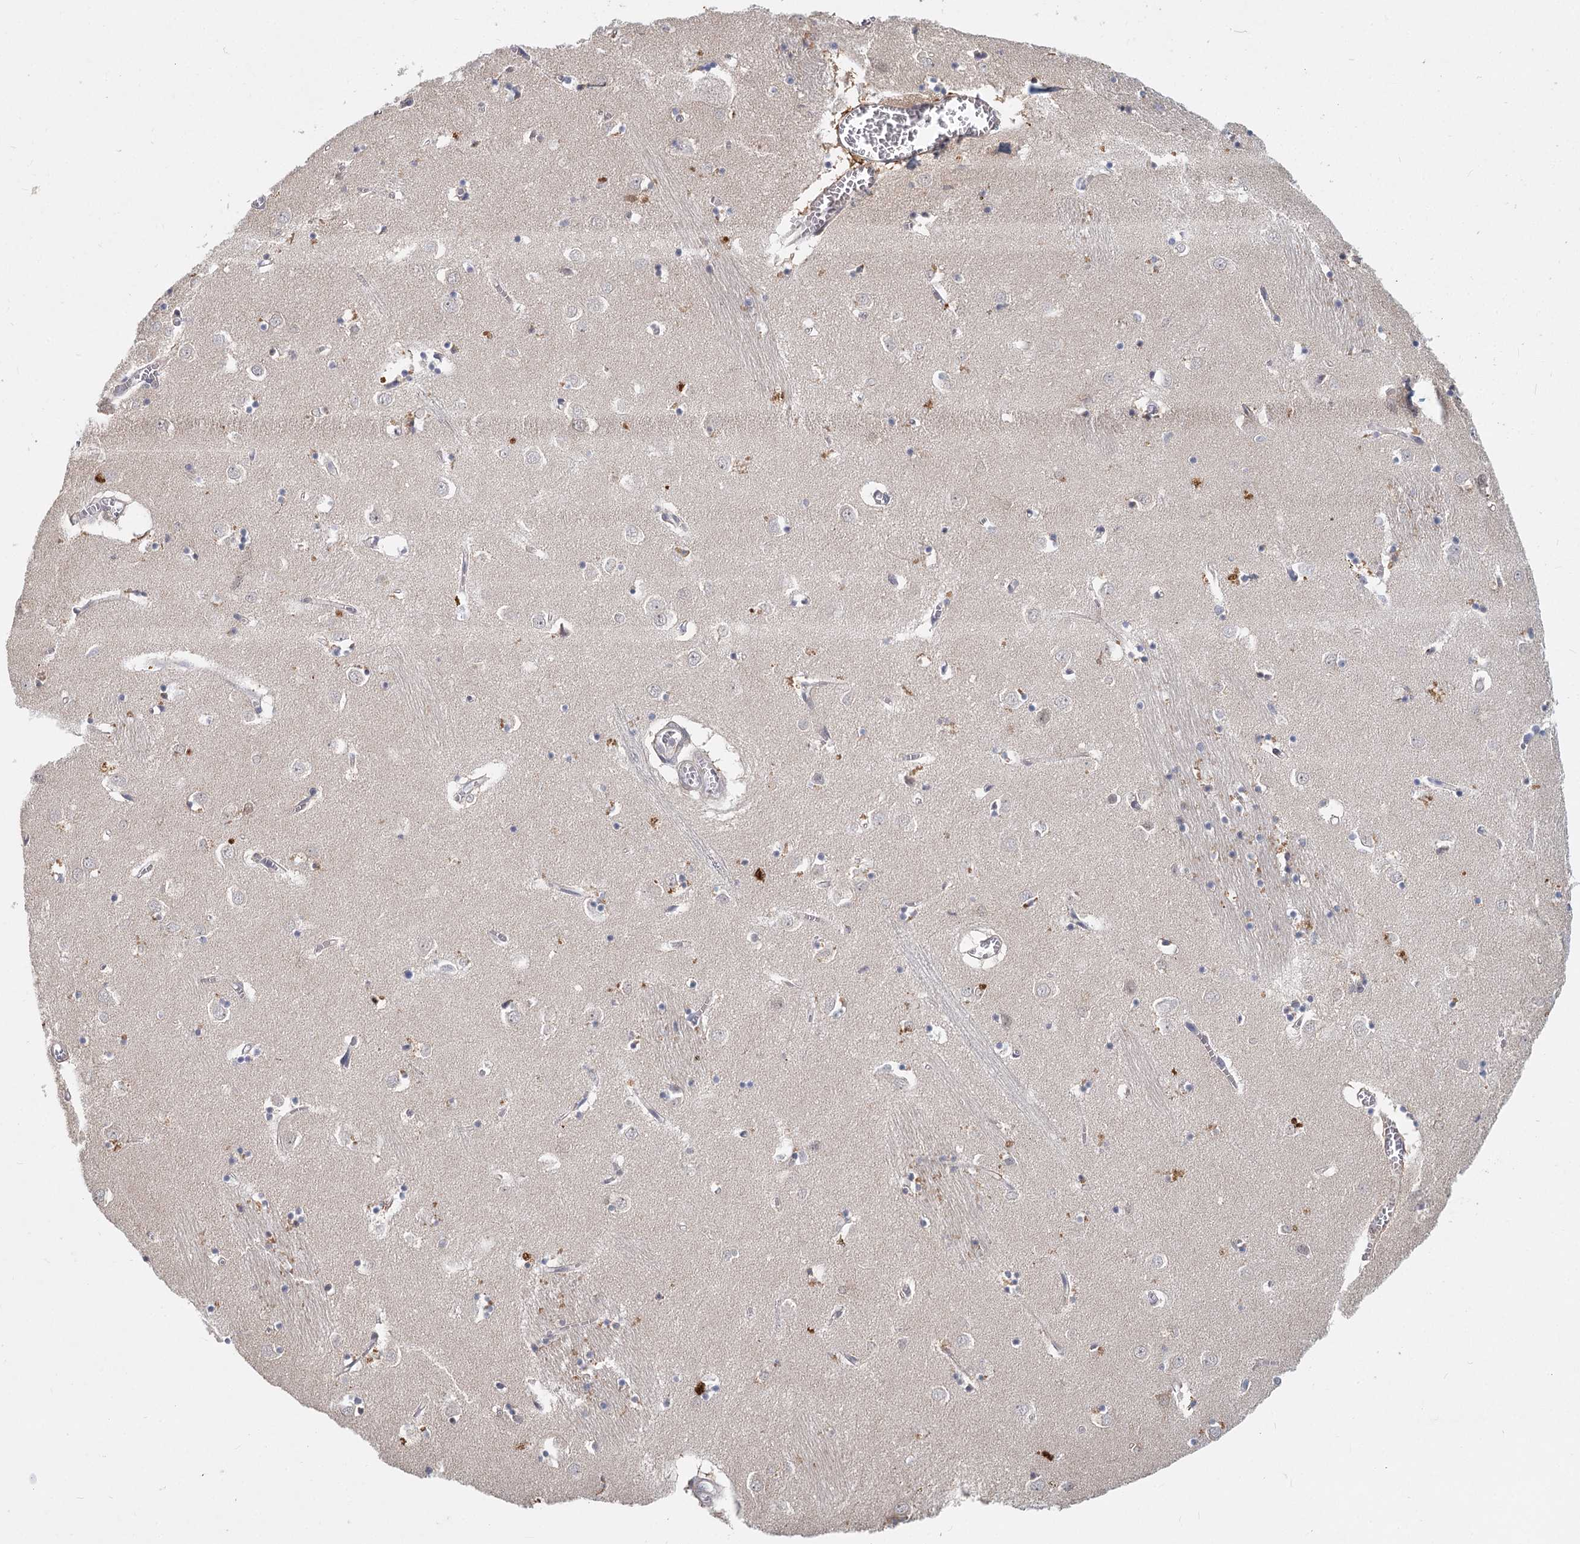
{"staining": {"intensity": "weak", "quantity": "<25%", "location": "cytoplasmic/membranous,nuclear"}, "tissue": "caudate", "cell_type": "Glial cells", "image_type": "normal", "snomed": [{"axis": "morphology", "description": "Normal tissue, NOS"}, {"axis": "topography", "description": "Lateral ventricle wall"}], "caption": "Micrograph shows no protein expression in glial cells of benign caudate. (DAB IHC, high magnification).", "gene": "AP3B1", "patient": {"sex": "male", "age": 70}}